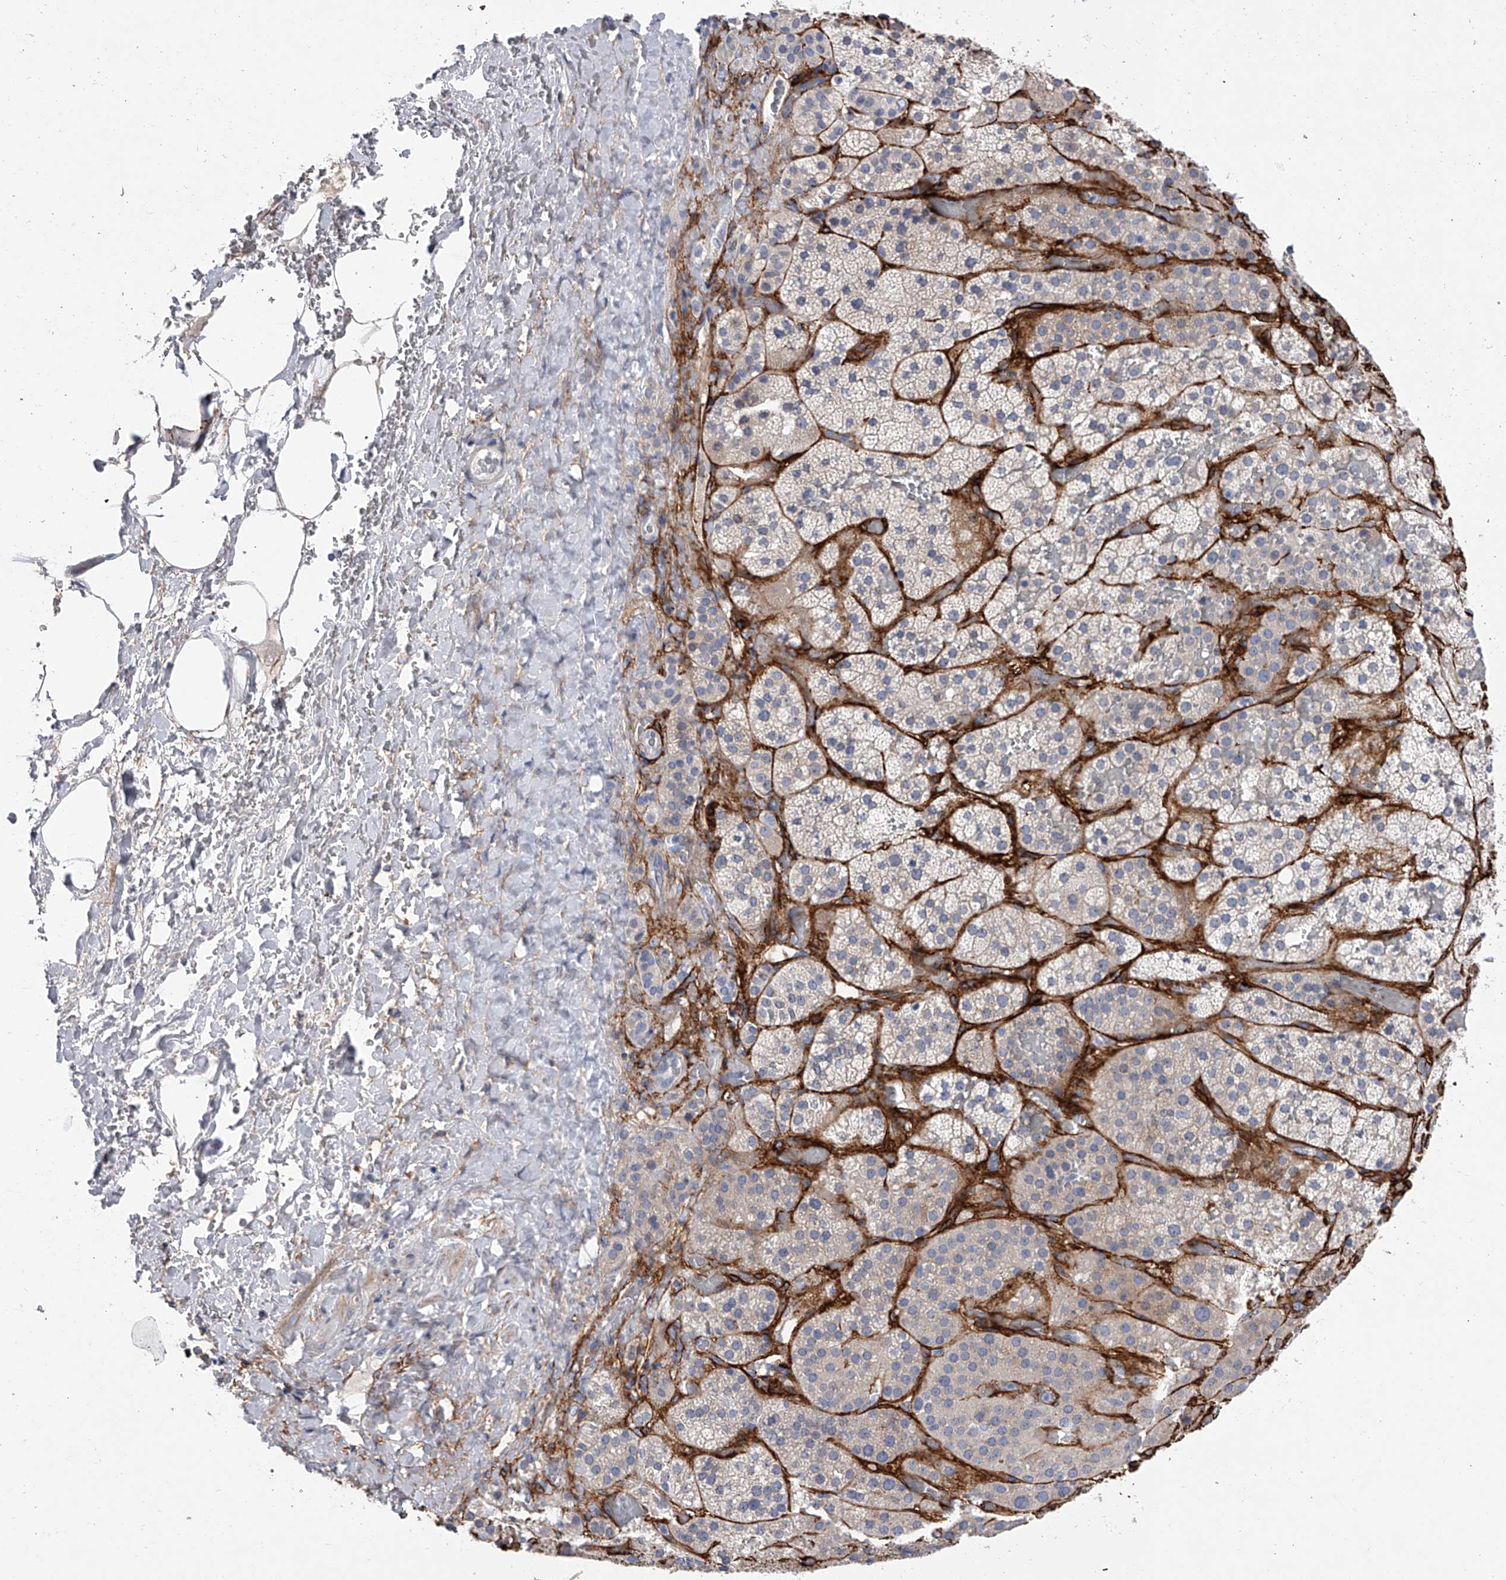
{"staining": {"intensity": "moderate", "quantity": "<25%", "location": "cytoplasmic/membranous"}, "tissue": "adrenal gland", "cell_type": "Glandular cells", "image_type": "normal", "snomed": [{"axis": "morphology", "description": "Normal tissue, NOS"}, {"axis": "topography", "description": "Adrenal gland"}], "caption": "Adrenal gland stained for a protein displays moderate cytoplasmic/membranous positivity in glandular cells. (DAB (3,3'-diaminobenzidine) IHC, brown staining for protein, blue staining for nuclei).", "gene": "ALG14", "patient": {"sex": "male", "age": 57}}